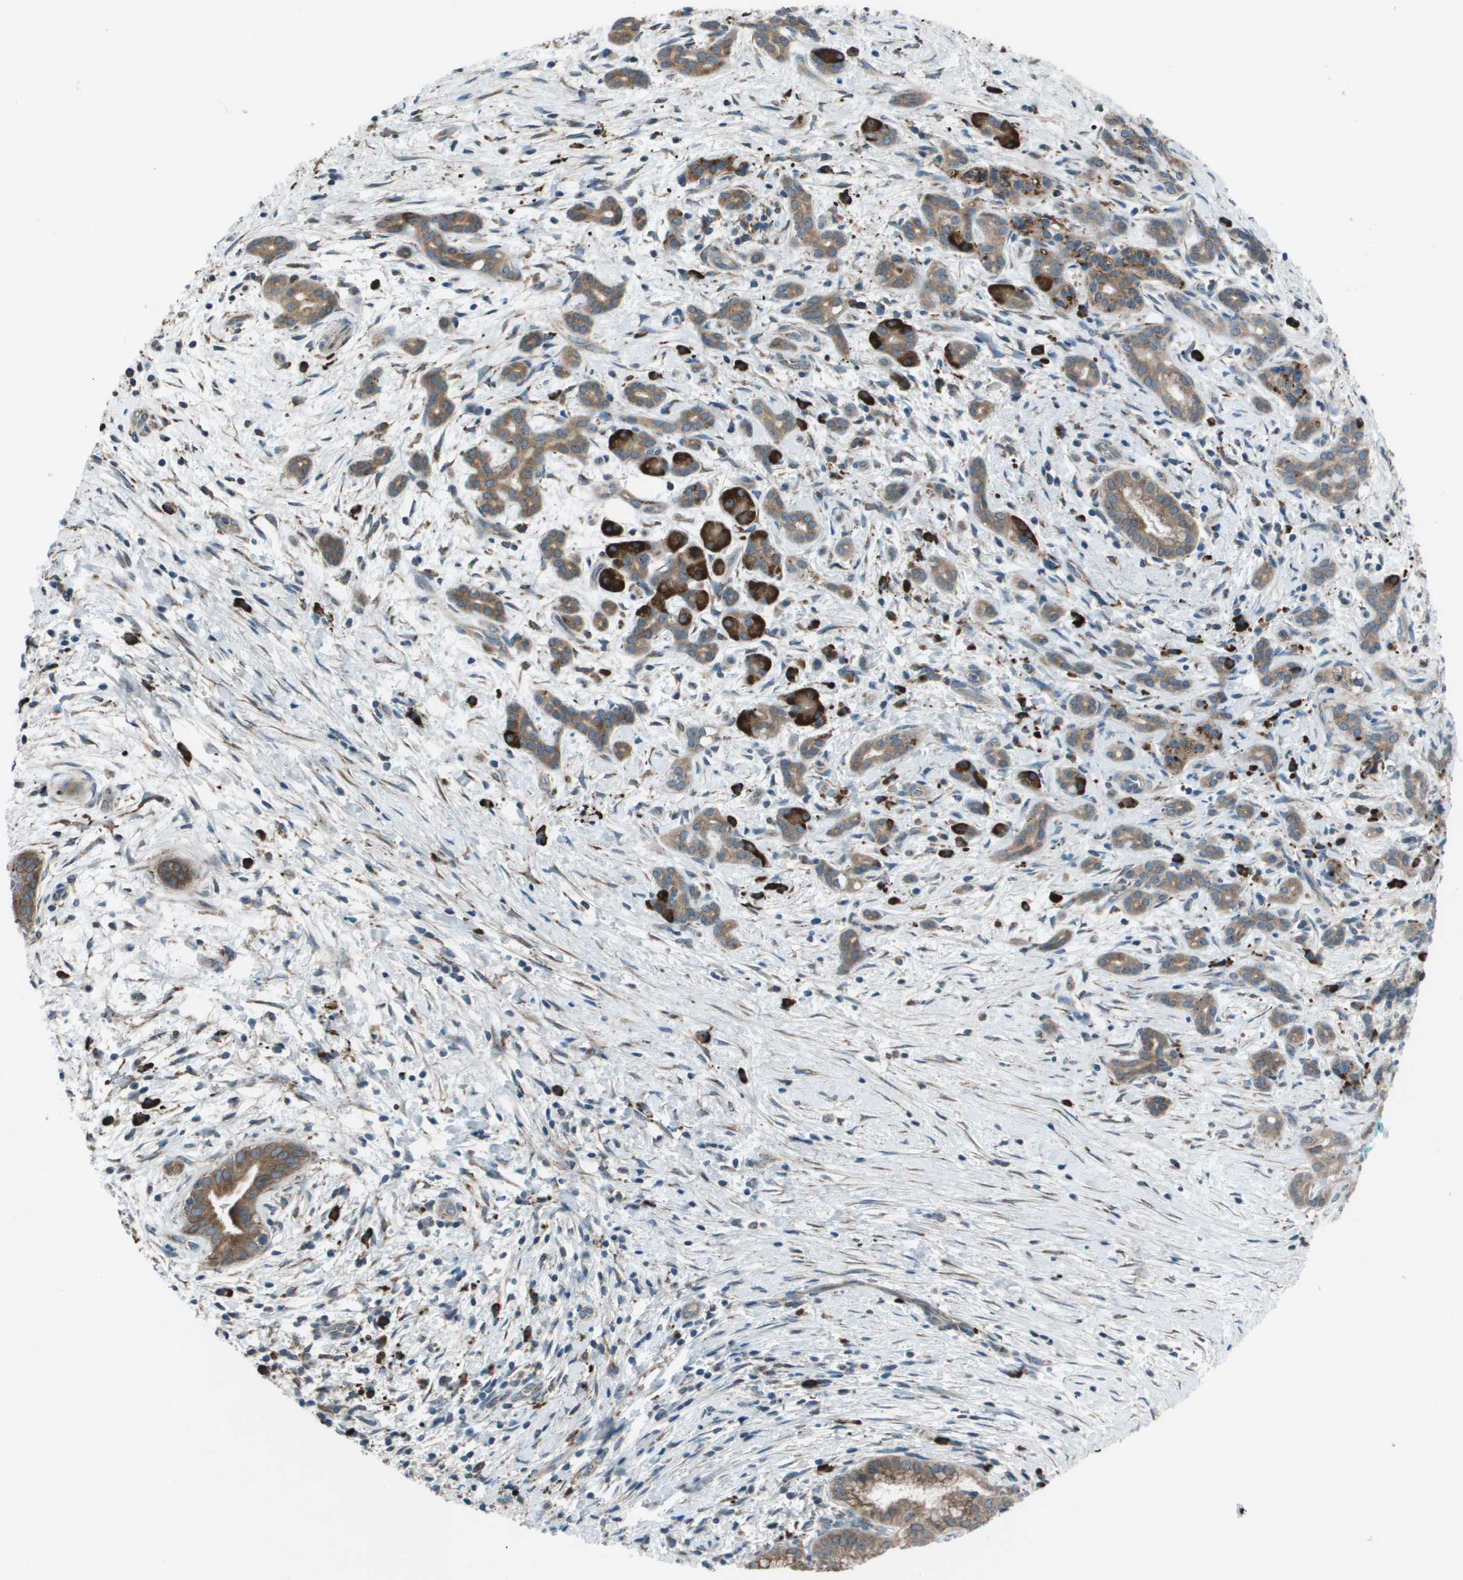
{"staining": {"intensity": "strong", "quantity": "<25%", "location": "cytoplasmic/membranous"}, "tissue": "pancreatic cancer", "cell_type": "Tumor cells", "image_type": "cancer", "snomed": [{"axis": "morphology", "description": "Adenocarcinoma, NOS"}, {"axis": "topography", "description": "Pancreas"}], "caption": "High-power microscopy captured an immunohistochemistry (IHC) micrograph of pancreatic cancer (adenocarcinoma), revealing strong cytoplasmic/membranous staining in about <25% of tumor cells. The staining is performed using DAB brown chromogen to label protein expression. The nuclei are counter-stained blue using hematoxylin.", "gene": "UTS2", "patient": {"sex": "female", "age": 70}}